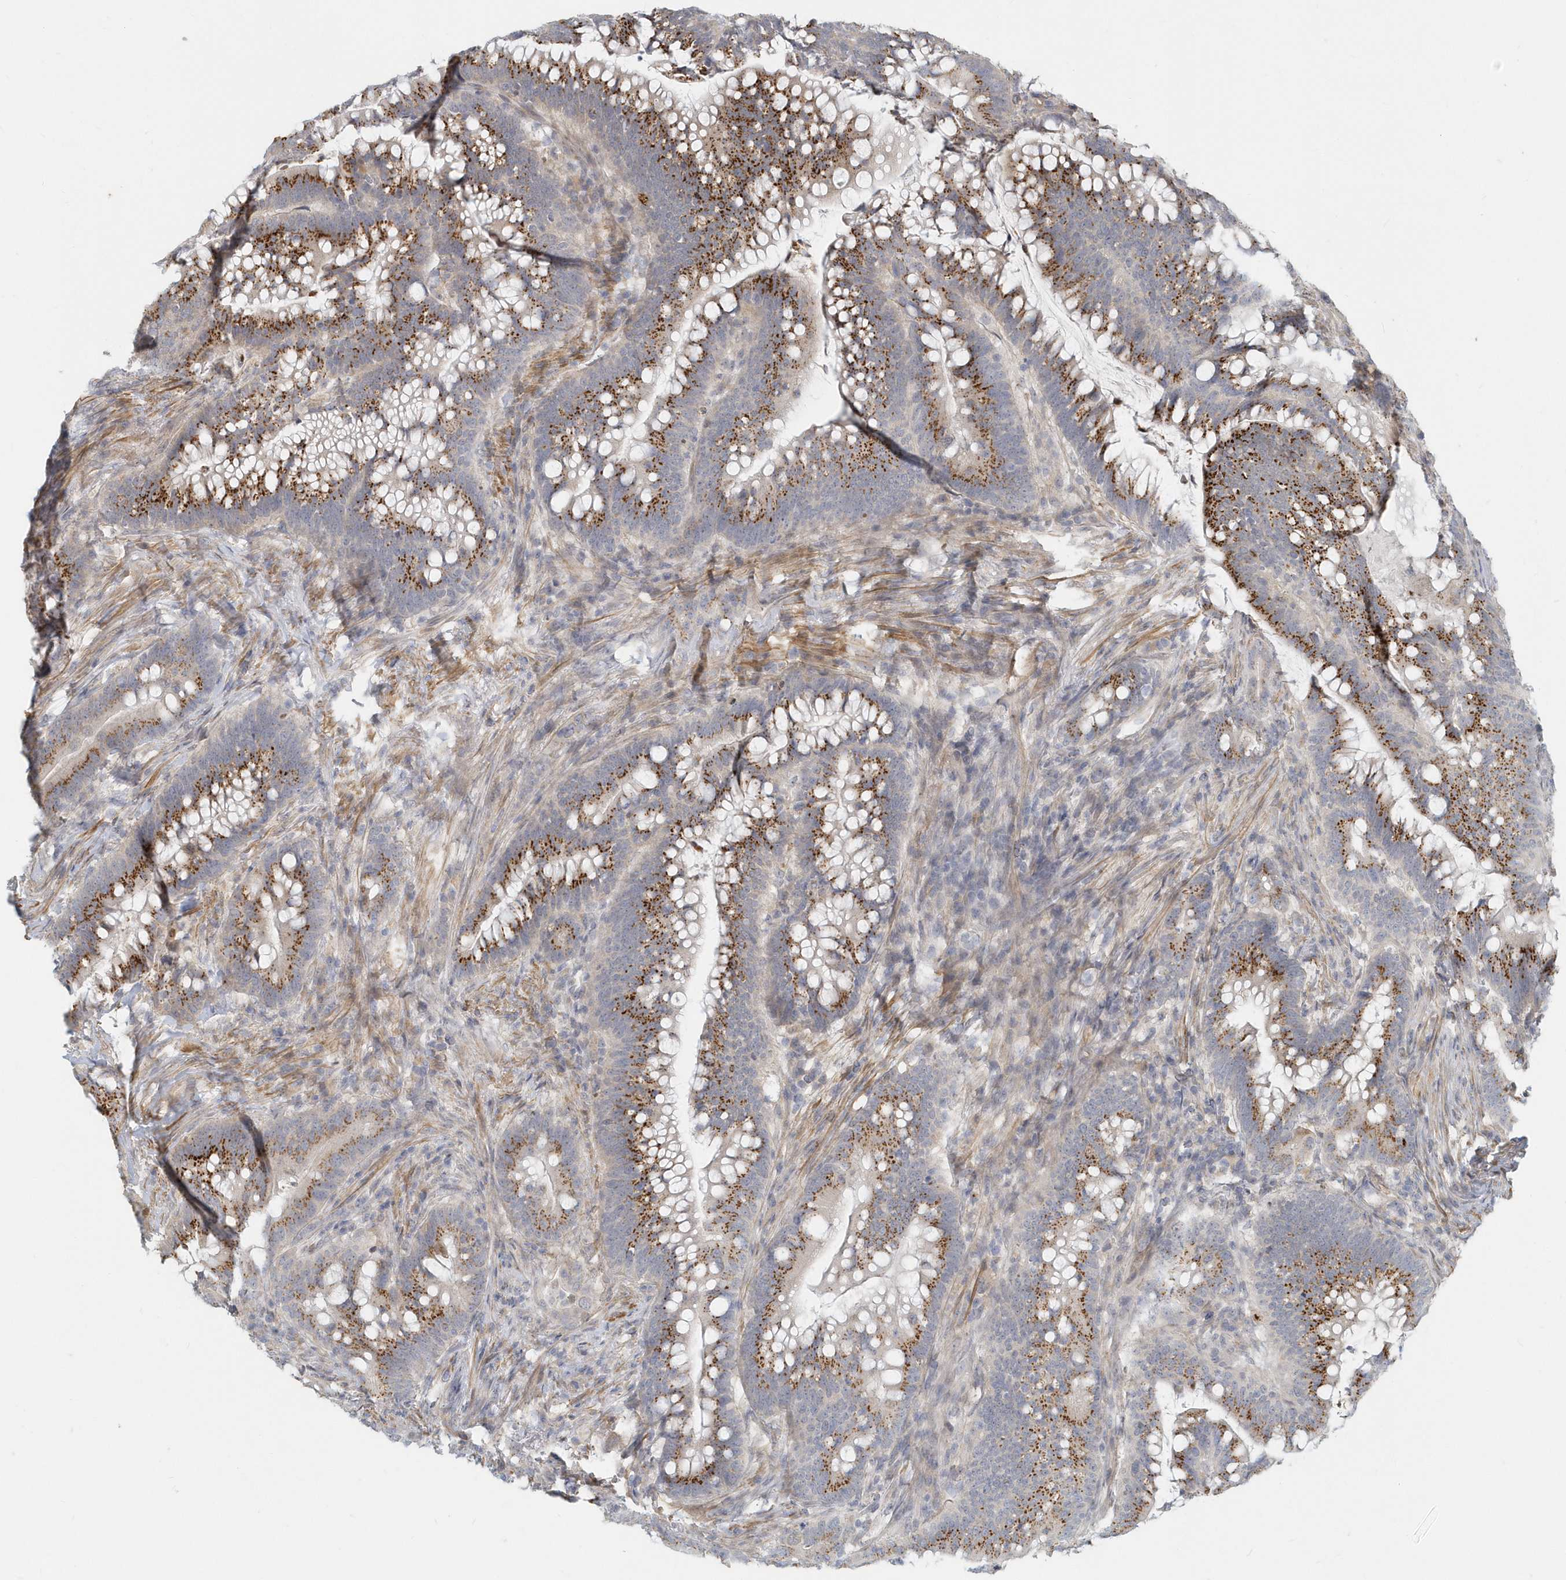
{"staining": {"intensity": "strong", "quantity": "25%-75%", "location": "cytoplasmic/membranous"}, "tissue": "colorectal cancer", "cell_type": "Tumor cells", "image_type": "cancer", "snomed": [{"axis": "morphology", "description": "Adenocarcinoma, NOS"}, {"axis": "topography", "description": "Colon"}], "caption": "A brown stain shows strong cytoplasmic/membranous staining of a protein in adenocarcinoma (colorectal) tumor cells.", "gene": "NAPB", "patient": {"sex": "female", "age": 66}}